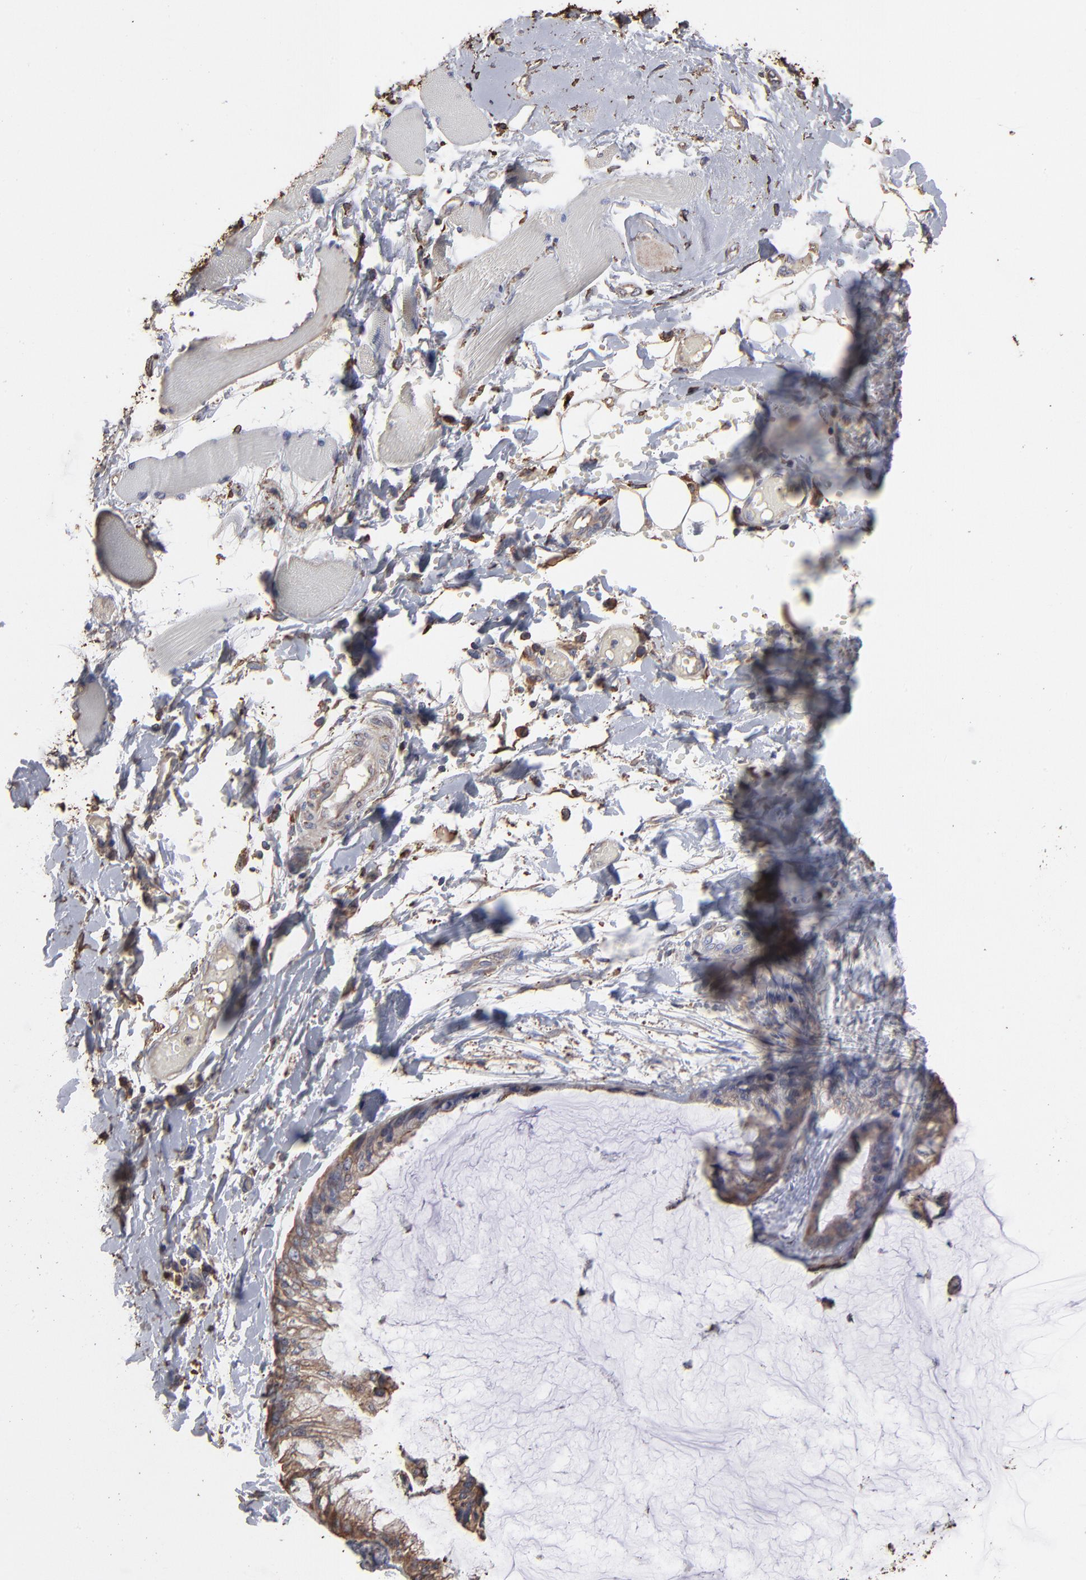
{"staining": {"intensity": "weak", "quantity": ">75%", "location": "cytoplasmic/membranous"}, "tissue": "ovarian cancer", "cell_type": "Tumor cells", "image_type": "cancer", "snomed": [{"axis": "morphology", "description": "Cystadenocarcinoma, mucinous, NOS"}, {"axis": "topography", "description": "Ovary"}], "caption": "Weak cytoplasmic/membranous protein positivity is appreciated in about >75% of tumor cells in mucinous cystadenocarcinoma (ovarian). (DAB IHC, brown staining for protein, blue staining for nuclei).", "gene": "PDIA3", "patient": {"sex": "female", "age": 39}}